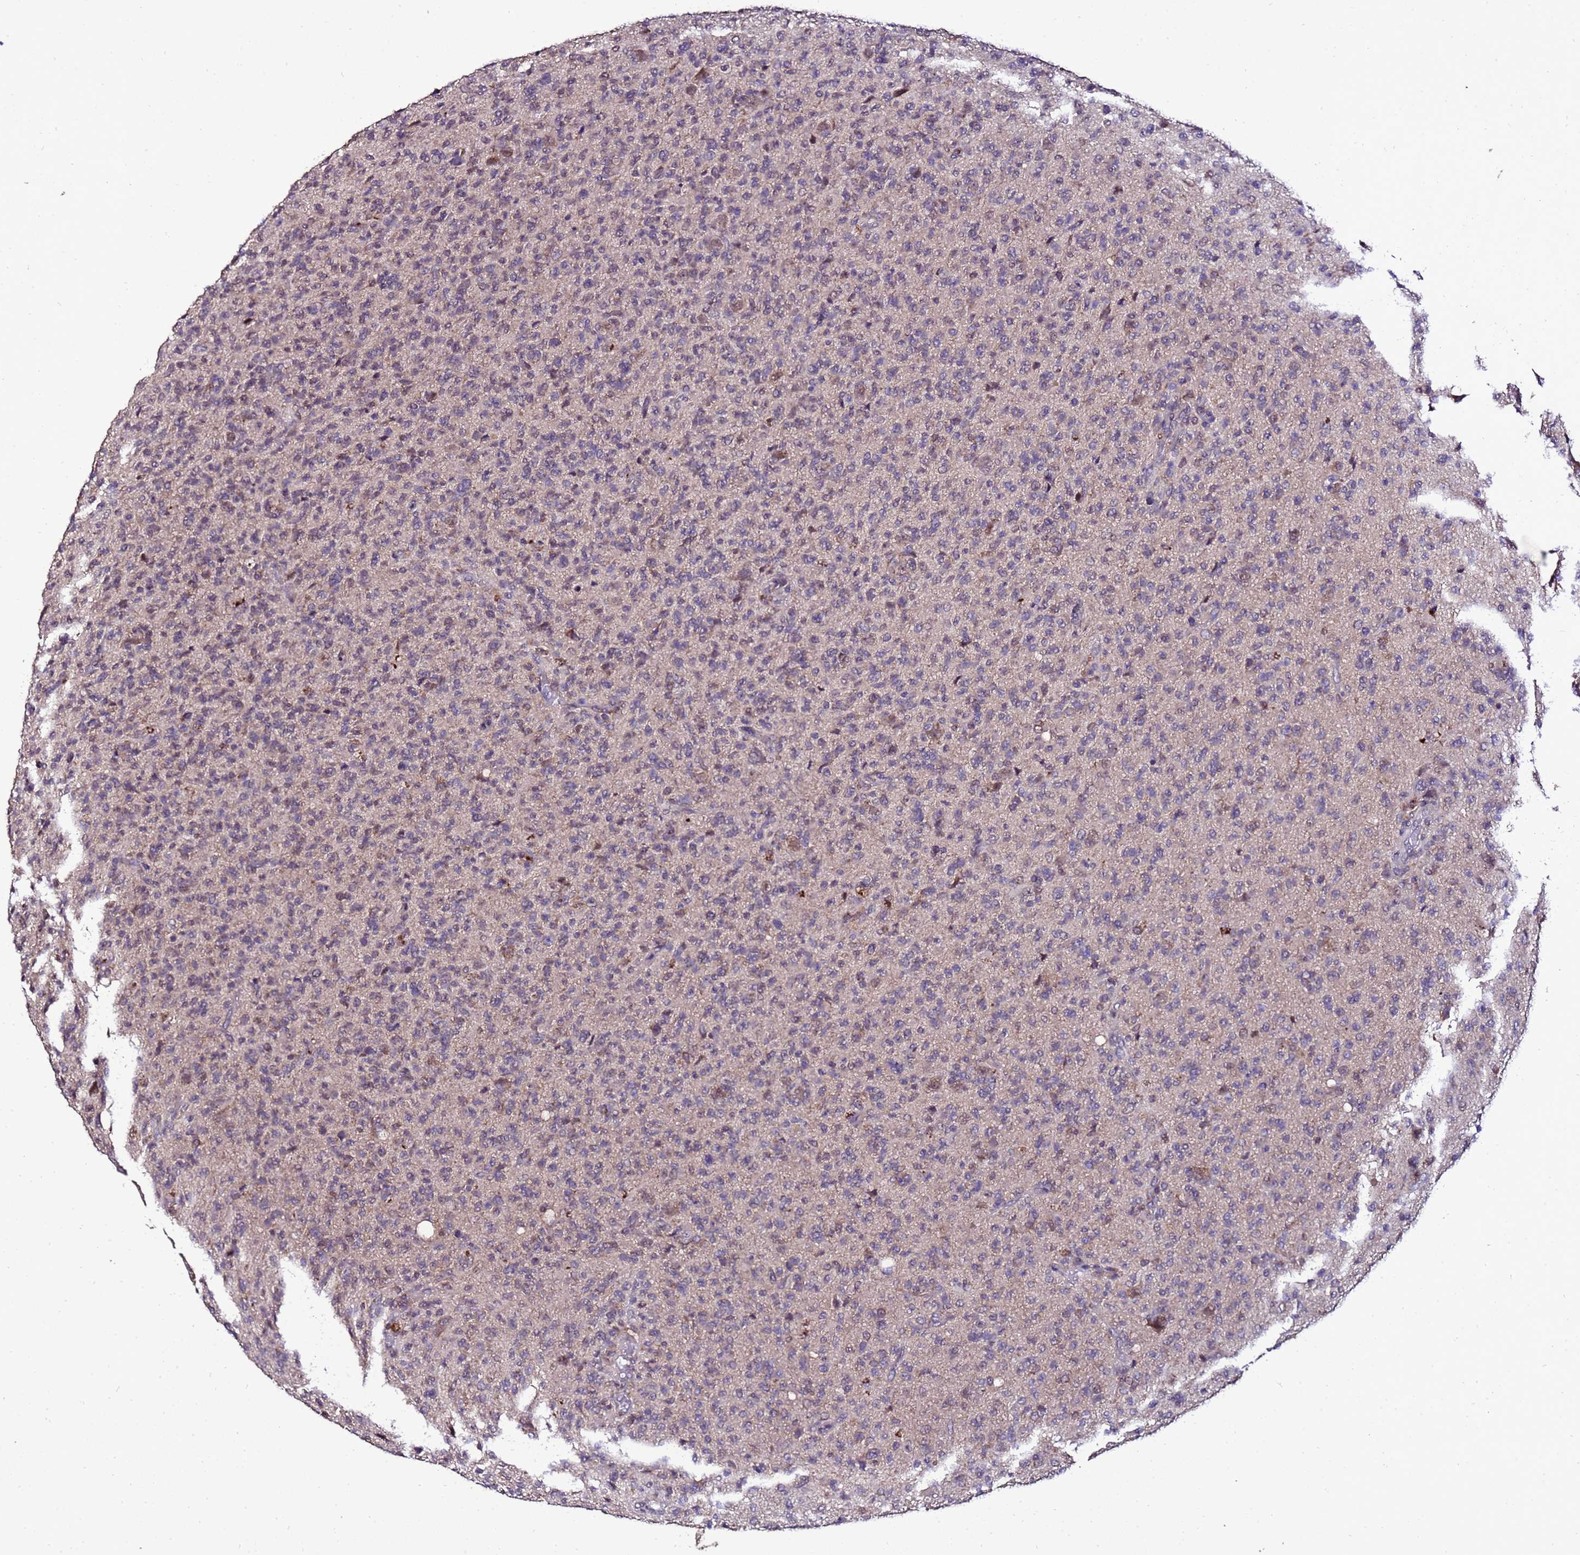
{"staining": {"intensity": "negative", "quantity": "none", "location": "none"}, "tissue": "glioma", "cell_type": "Tumor cells", "image_type": "cancer", "snomed": [{"axis": "morphology", "description": "Glioma, malignant, High grade"}, {"axis": "topography", "description": "Brain"}], "caption": "High power microscopy micrograph of an immunohistochemistry image of malignant glioma (high-grade), revealing no significant staining in tumor cells. (DAB (3,3'-diaminobenzidine) immunohistochemistry visualized using brightfield microscopy, high magnification).", "gene": "ZNF329", "patient": {"sex": "female", "age": 57}}